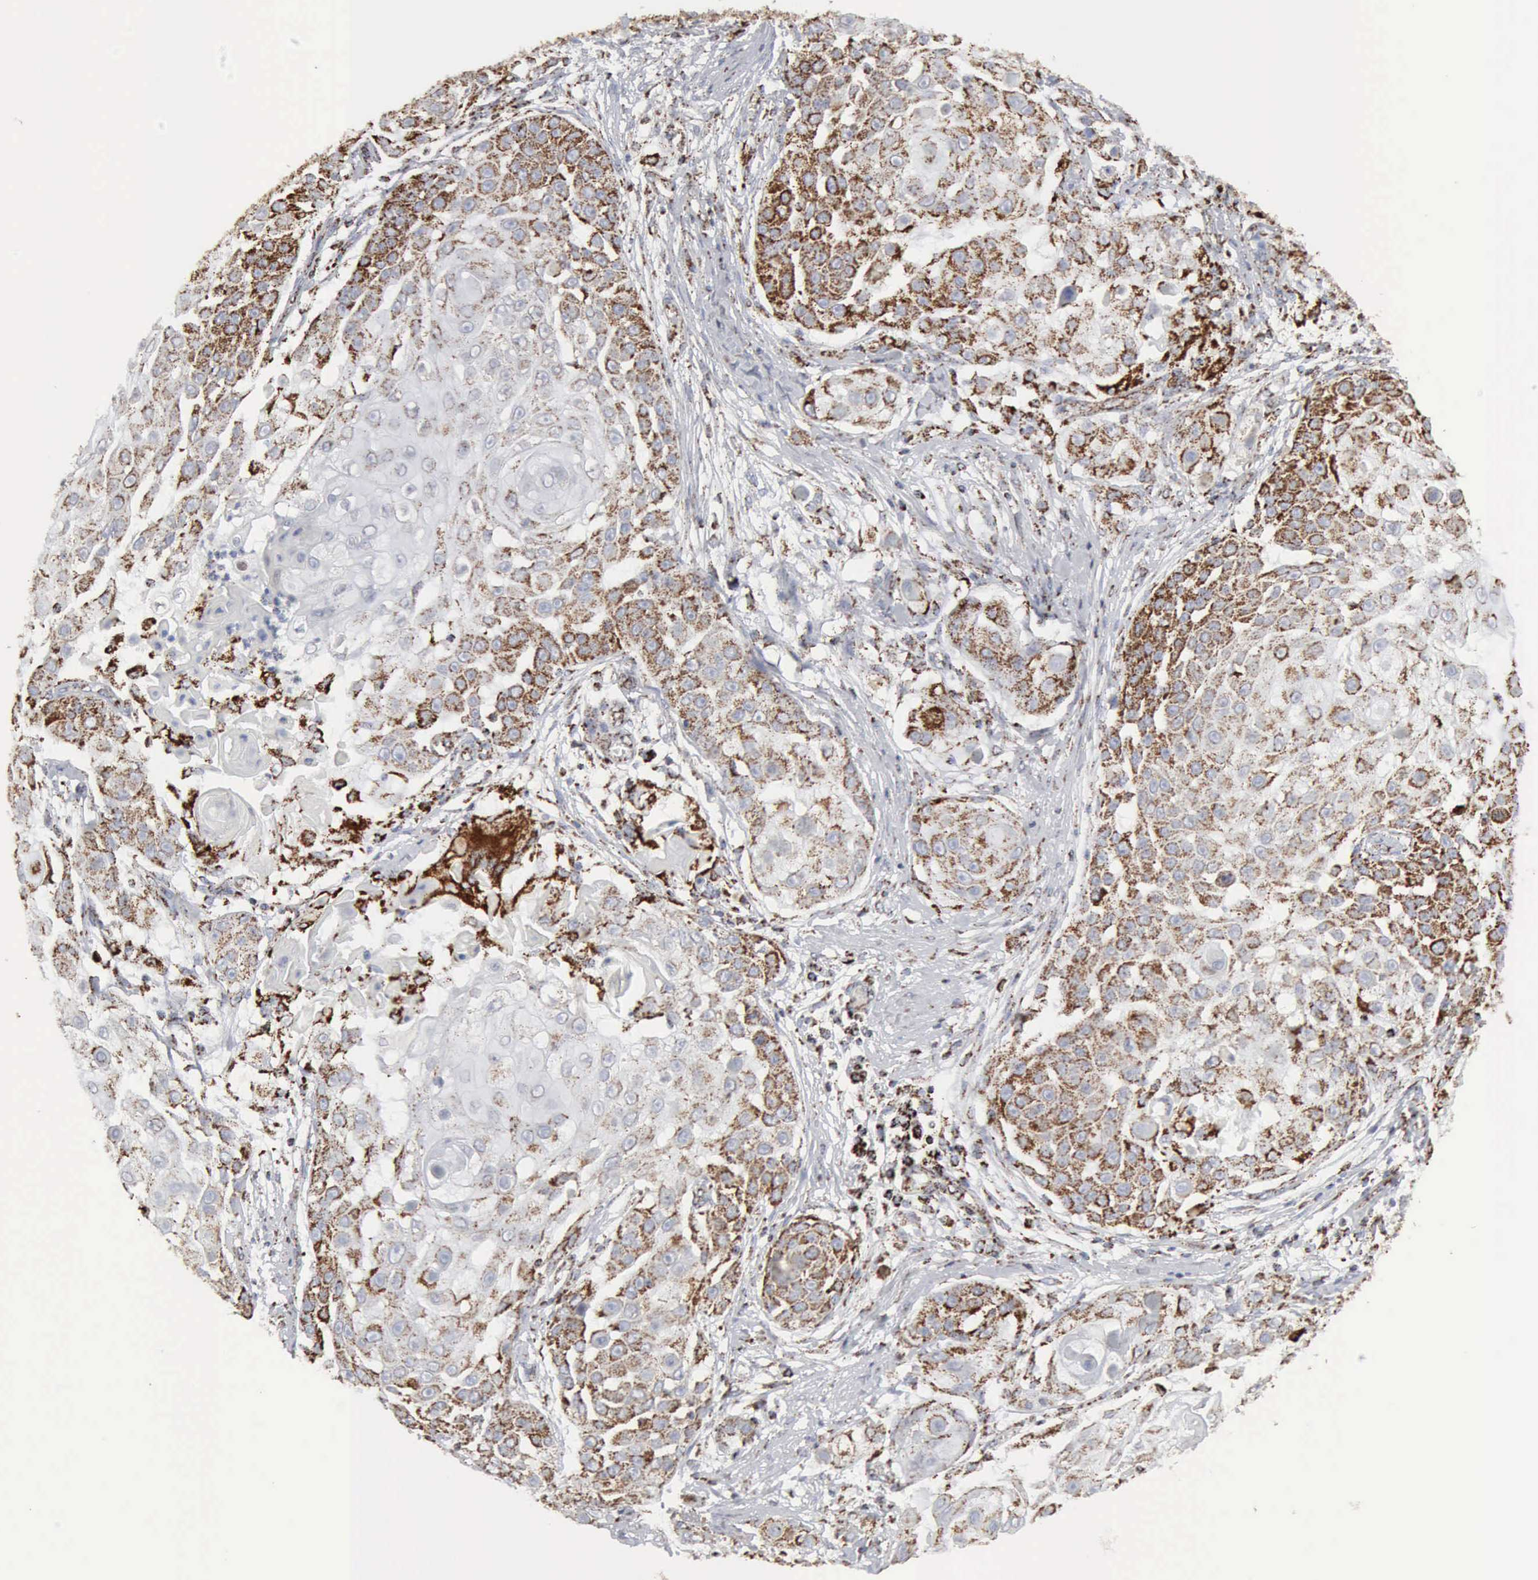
{"staining": {"intensity": "moderate", "quantity": "25%-75%", "location": "cytoplasmic/membranous"}, "tissue": "skin cancer", "cell_type": "Tumor cells", "image_type": "cancer", "snomed": [{"axis": "morphology", "description": "Squamous cell carcinoma, NOS"}, {"axis": "topography", "description": "Skin"}], "caption": "Immunohistochemistry (IHC) micrograph of skin squamous cell carcinoma stained for a protein (brown), which demonstrates medium levels of moderate cytoplasmic/membranous staining in about 25%-75% of tumor cells.", "gene": "ACO2", "patient": {"sex": "female", "age": 57}}